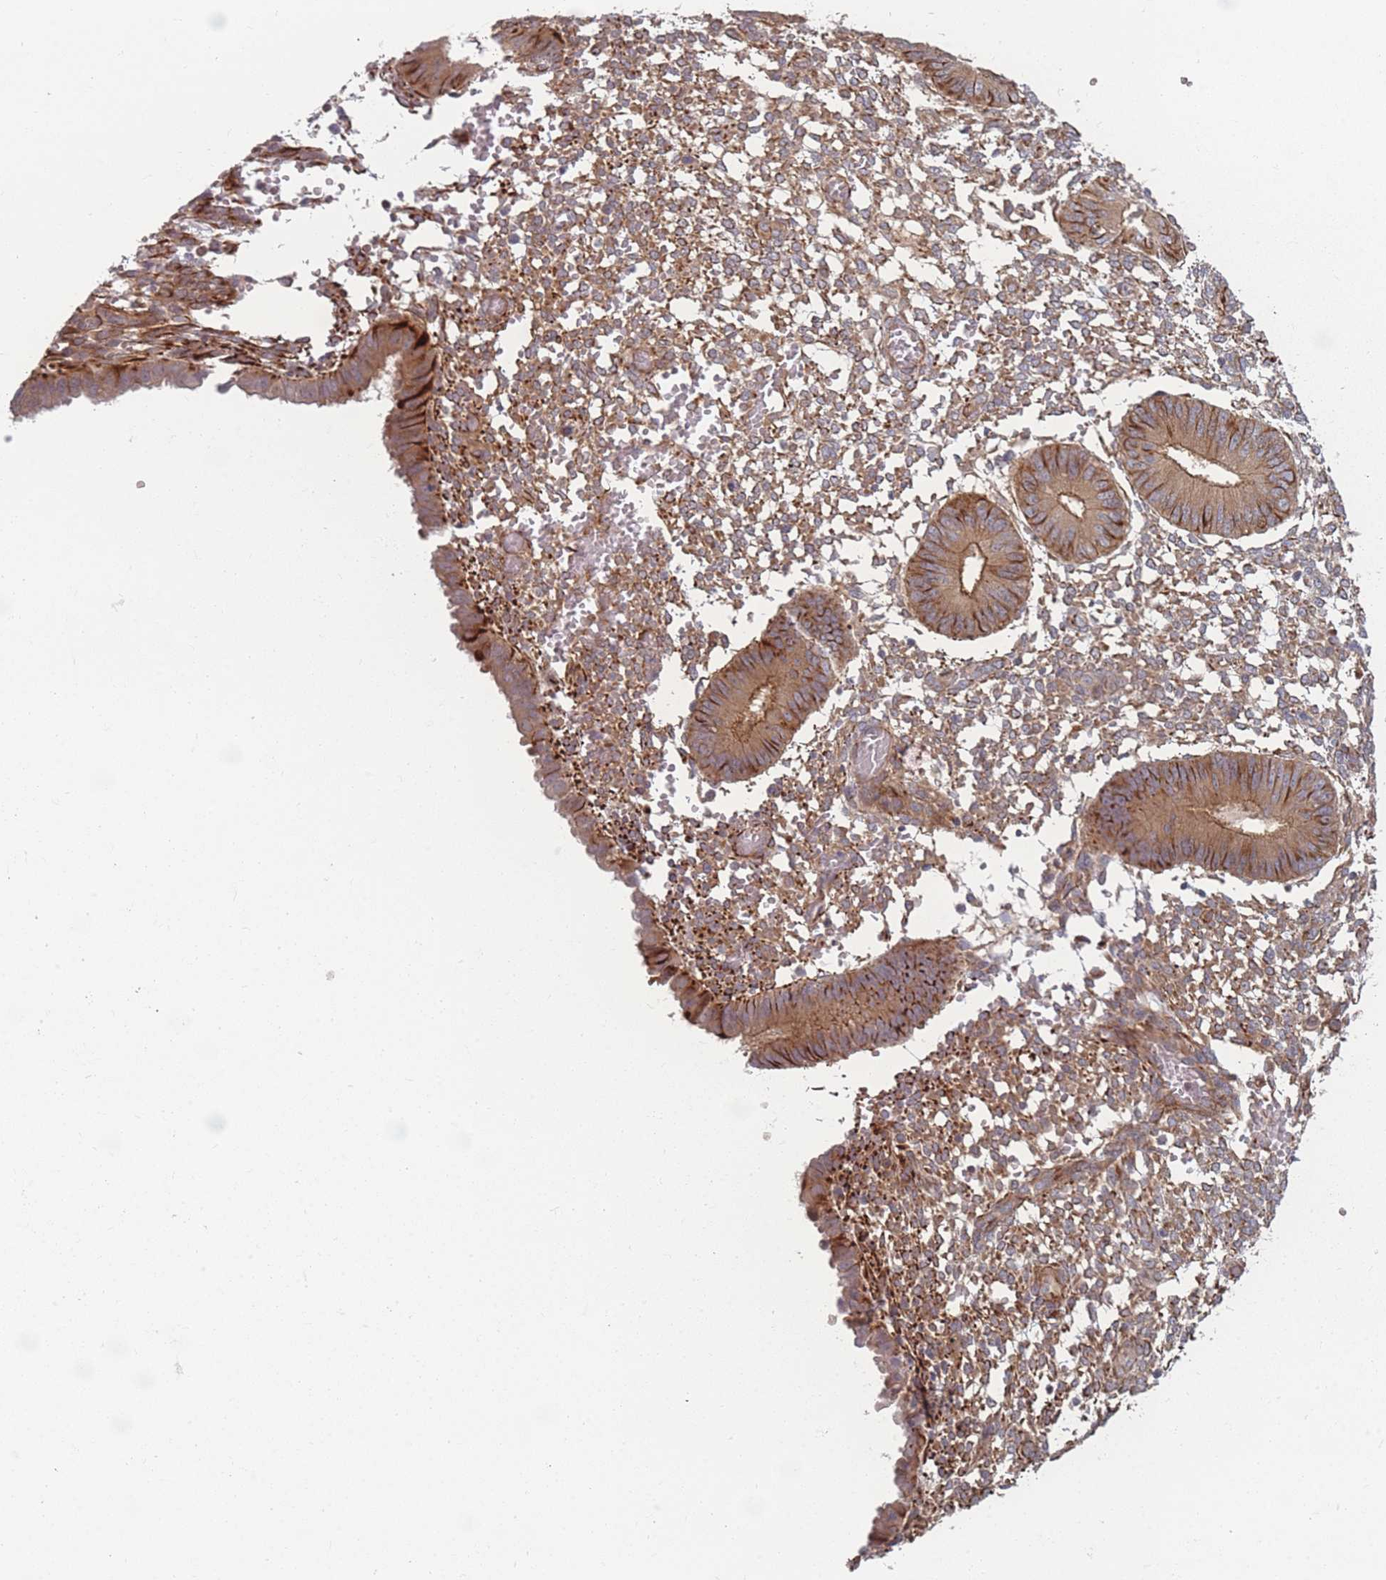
{"staining": {"intensity": "moderate", "quantity": "25%-75%", "location": "cytoplasmic/membranous"}, "tissue": "endometrium", "cell_type": "Cells in endometrial stroma", "image_type": "normal", "snomed": [{"axis": "morphology", "description": "Normal tissue, NOS"}, {"axis": "topography", "description": "Endometrium"}], "caption": "Endometrium stained with a brown dye demonstrates moderate cytoplasmic/membranous positive positivity in about 25%-75% of cells in endometrial stroma.", "gene": "EEF1AKMT2", "patient": {"sex": "female", "age": 49}}